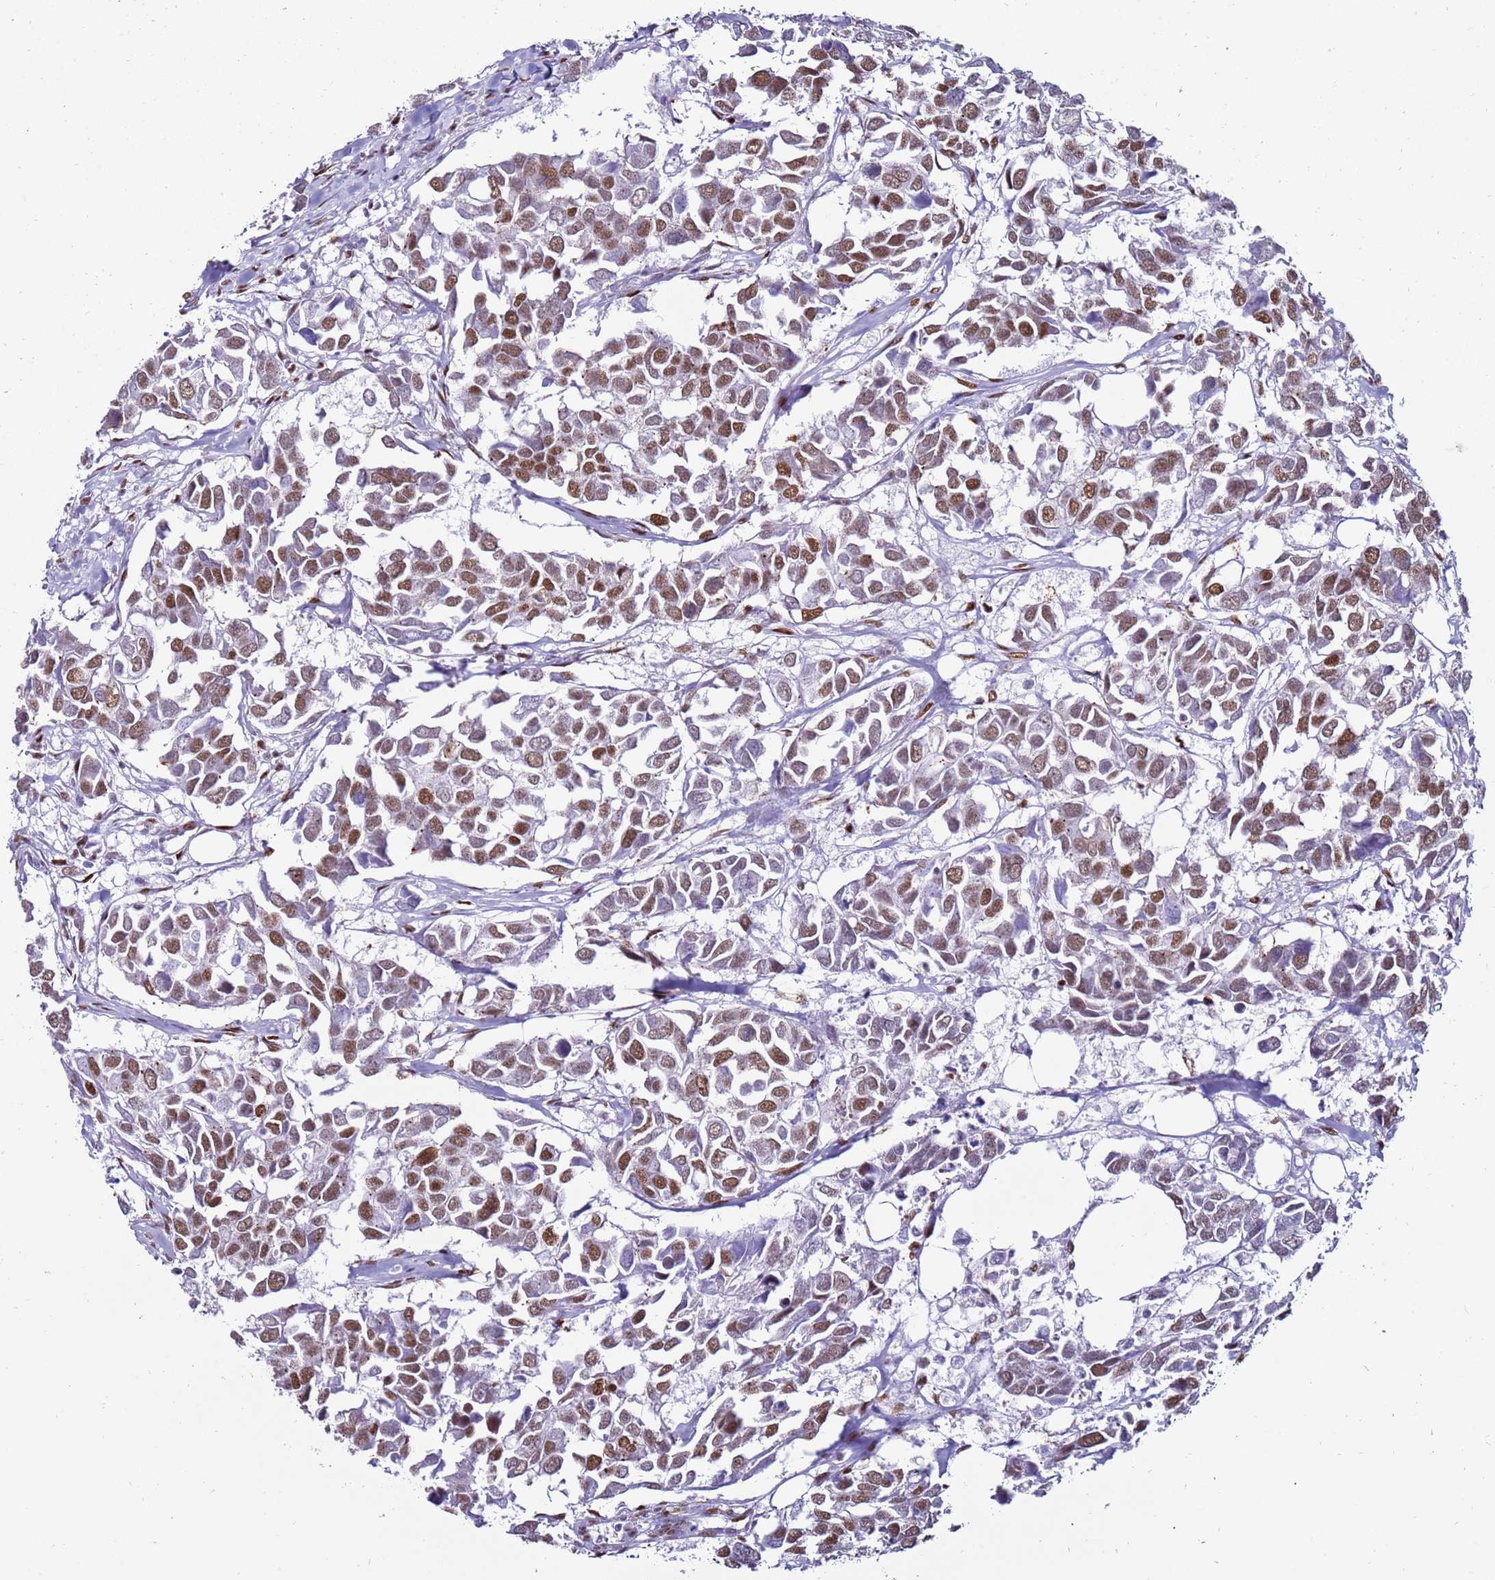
{"staining": {"intensity": "moderate", "quantity": "25%-75%", "location": "nuclear"}, "tissue": "breast cancer", "cell_type": "Tumor cells", "image_type": "cancer", "snomed": [{"axis": "morphology", "description": "Duct carcinoma"}, {"axis": "topography", "description": "Breast"}], "caption": "This photomicrograph exhibits immunohistochemistry (IHC) staining of breast cancer, with medium moderate nuclear positivity in approximately 25%-75% of tumor cells.", "gene": "KPNA4", "patient": {"sex": "female", "age": 83}}